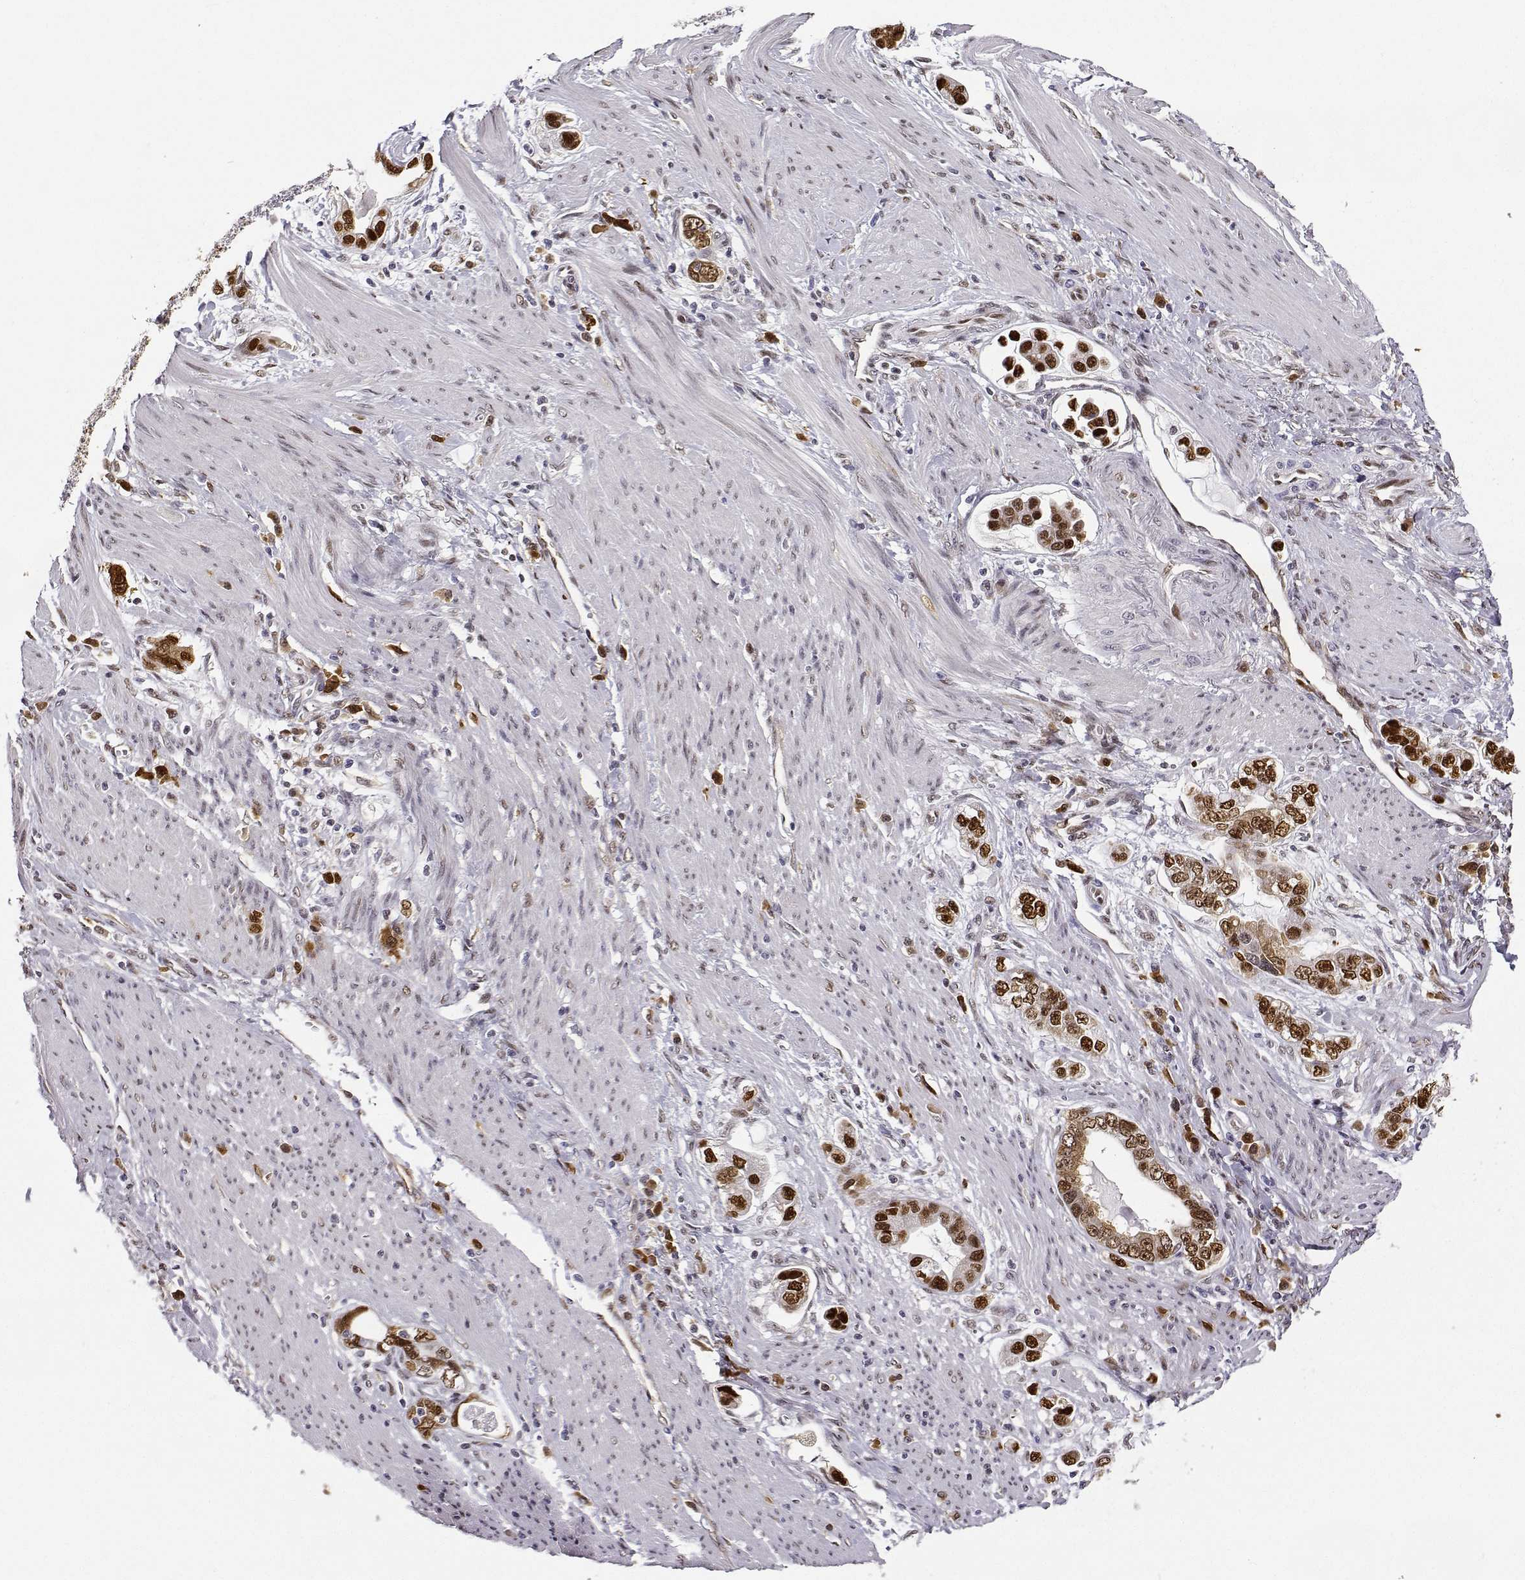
{"staining": {"intensity": "strong", "quantity": ">75%", "location": "cytoplasmic/membranous,nuclear"}, "tissue": "stomach cancer", "cell_type": "Tumor cells", "image_type": "cancer", "snomed": [{"axis": "morphology", "description": "Adenocarcinoma, NOS"}, {"axis": "topography", "description": "Stomach, lower"}], "caption": "Immunohistochemical staining of human adenocarcinoma (stomach) demonstrates strong cytoplasmic/membranous and nuclear protein positivity in approximately >75% of tumor cells. The staining was performed using DAB (3,3'-diaminobenzidine) to visualize the protein expression in brown, while the nuclei were stained in blue with hematoxylin (Magnification: 20x).", "gene": "PHGDH", "patient": {"sex": "female", "age": 93}}